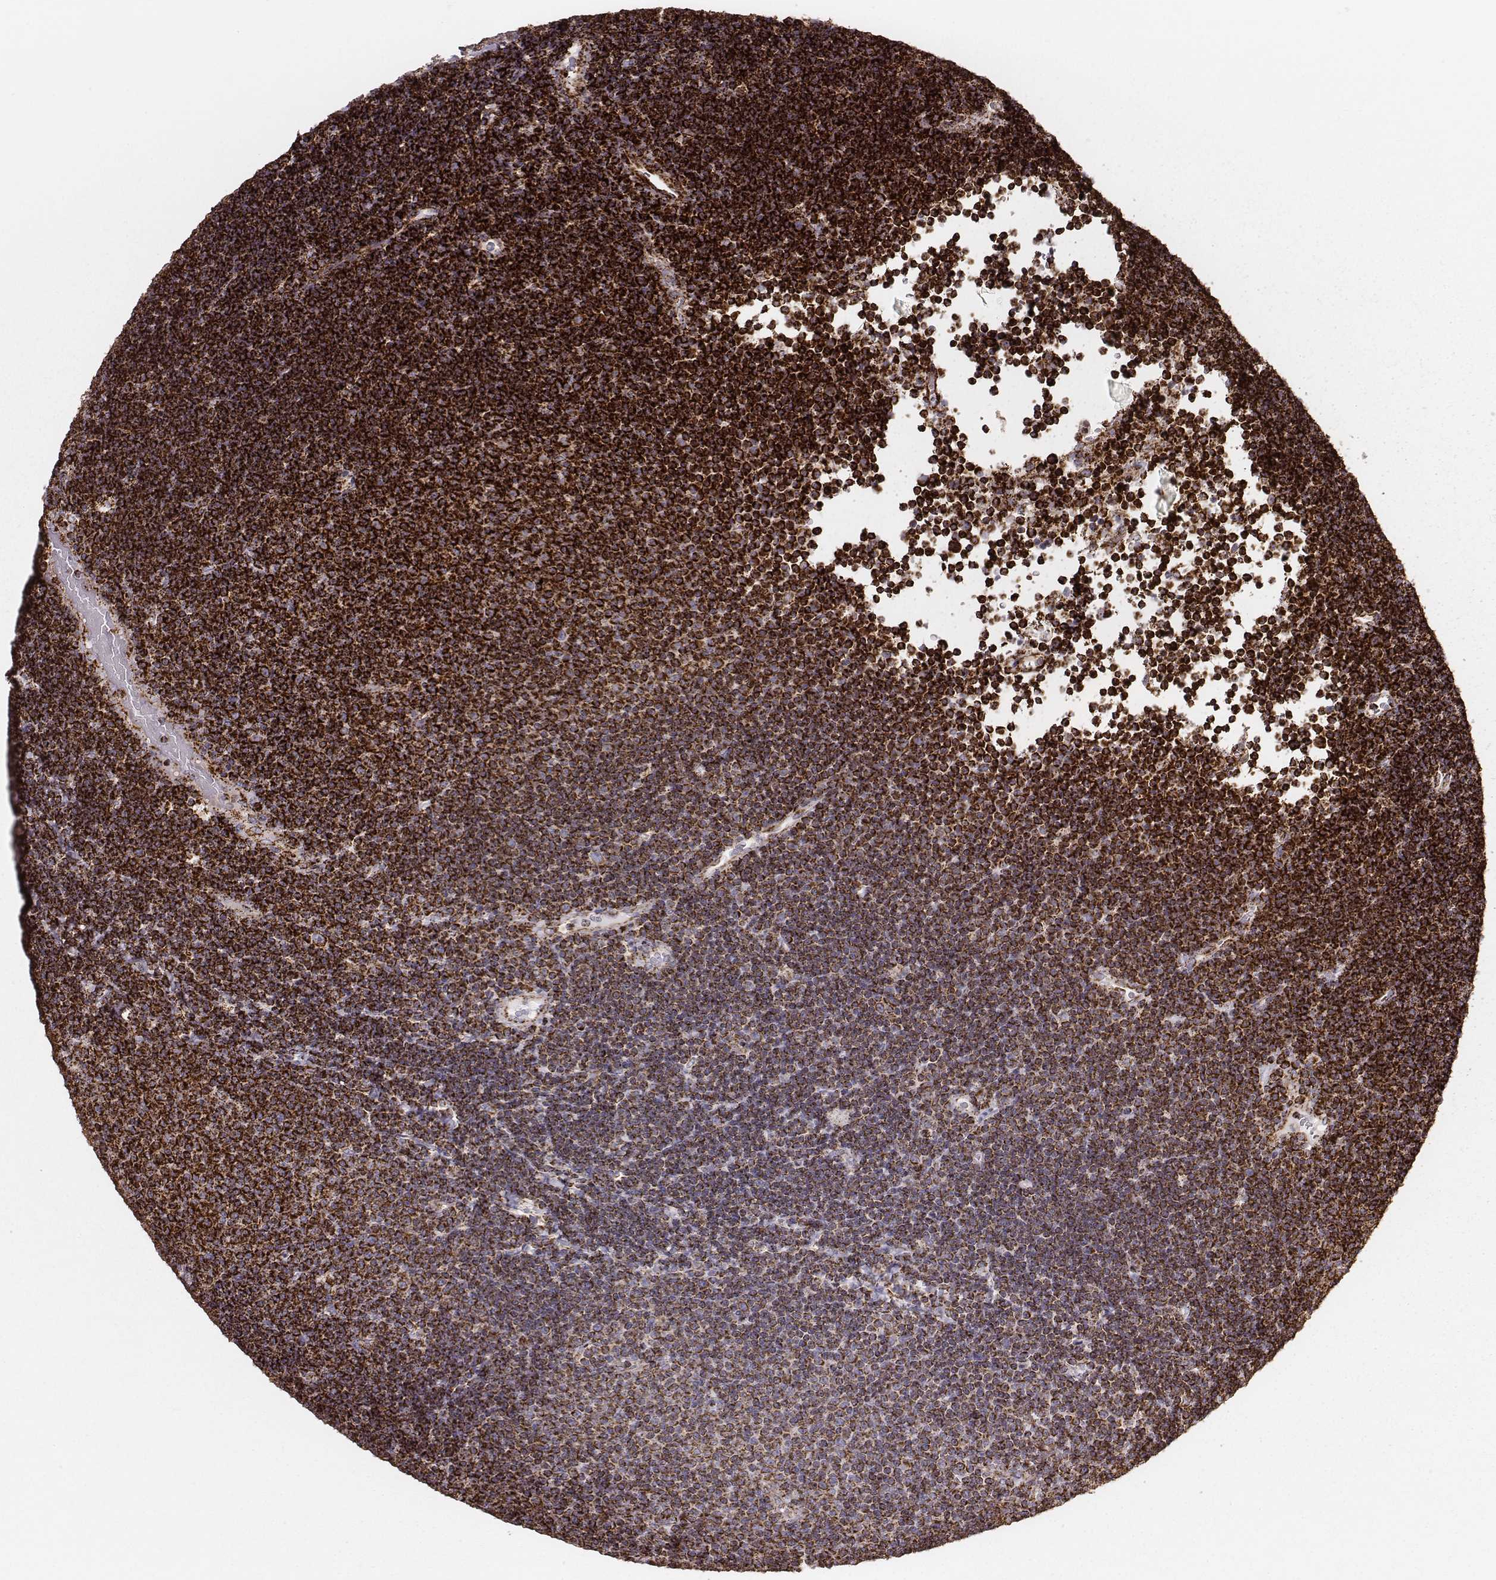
{"staining": {"intensity": "strong", "quantity": ">75%", "location": "cytoplasmic/membranous"}, "tissue": "lymphoma", "cell_type": "Tumor cells", "image_type": "cancer", "snomed": [{"axis": "morphology", "description": "Malignant lymphoma, non-Hodgkin's type, Low grade"}, {"axis": "topography", "description": "Brain"}], "caption": "There is high levels of strong cytoplasmic/membranous positivity in tumor cells of lymphoma, as demonstrated by immunohistochemical staining (brown color).", "gene": "TUFM", "patient": {"sex": "female", "age": 66}}